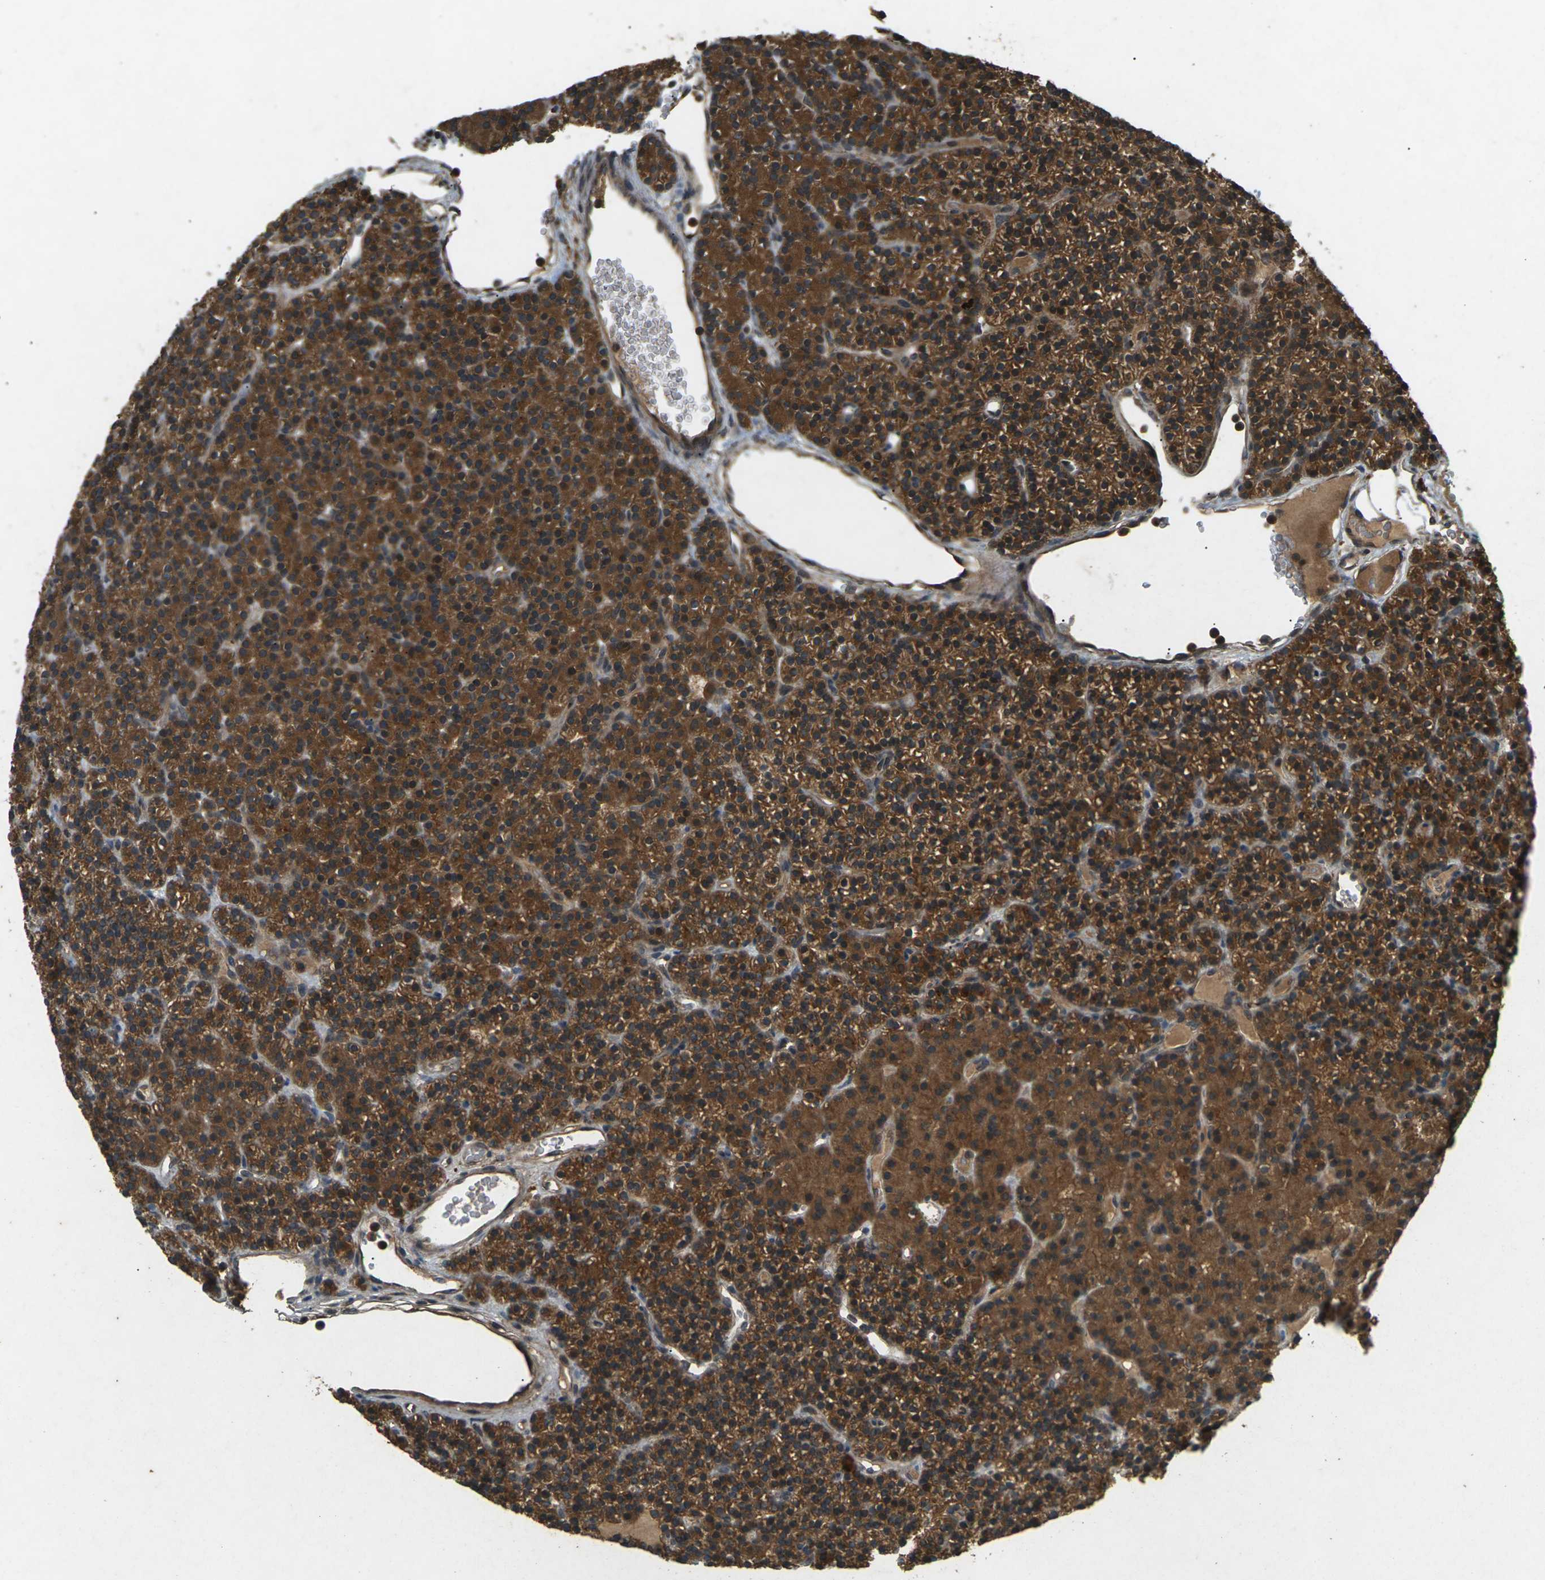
{"staining": {"intensity": "strong", "quantity": ">75%", "location": "cytoplasmic/membranous"}, "tissue": "parathyroid gland", "cell_type": "Glandular cells", "image_type": "normal", "snomed": [{"axis": "morphology", "description": "Normal tissue, NOS"}, {"axis": "morphology", "description": "Hyperplasia, NOS"}, {"axis": "topography", "description": "Parathyroid gland"}], "caption": "This photomicrograph exhibits immunohistochemistry staining of normal human parathyroid gland, with high strong cytoplasmic/membranous positivity in approximately >75% of glandular cells.", "gene": "TAP1", "patient": {"sex": "male", "age": 44}}